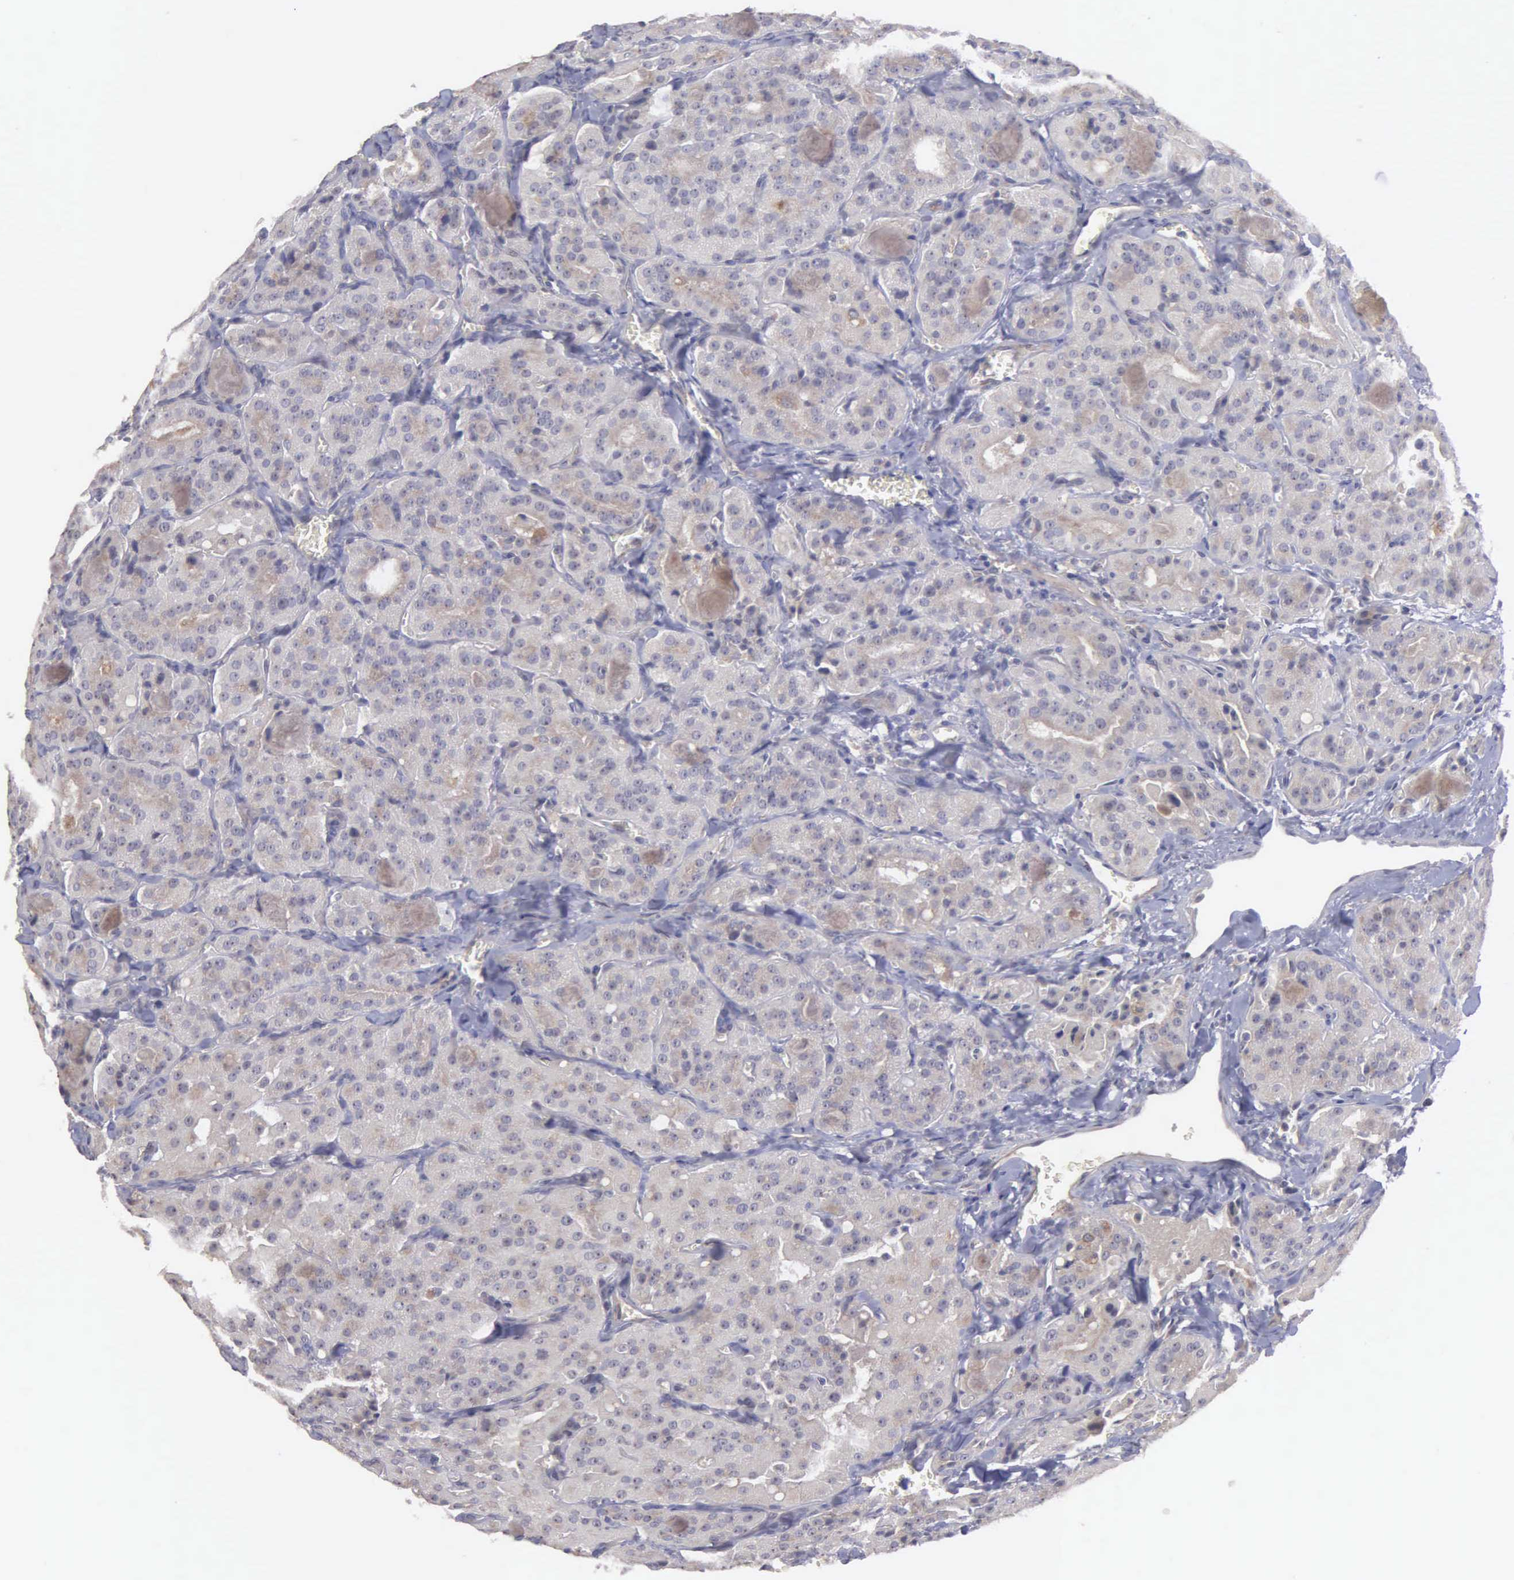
{"staining": {"intensity": "weak", "quantity": ">75%", "location": "cytoplasmic/membranous"}, "tissue": "thyroid cancer", "cell_type": "Tumor cells", "image_type": "cancer", "snomed": [{"axis": "morphology", "description": "Carcinoma, NOS"}, {"axis": "topography", "description": "Thyroid gland"}], "caption": "Human thyroid carcinoma stained for a protein (brown) shows weak cytoplasmic/membranous positive expression in approximately >75% of tumor cells.", "gene": "RTL10", "patient": {"sex": "male", "age": 76}}